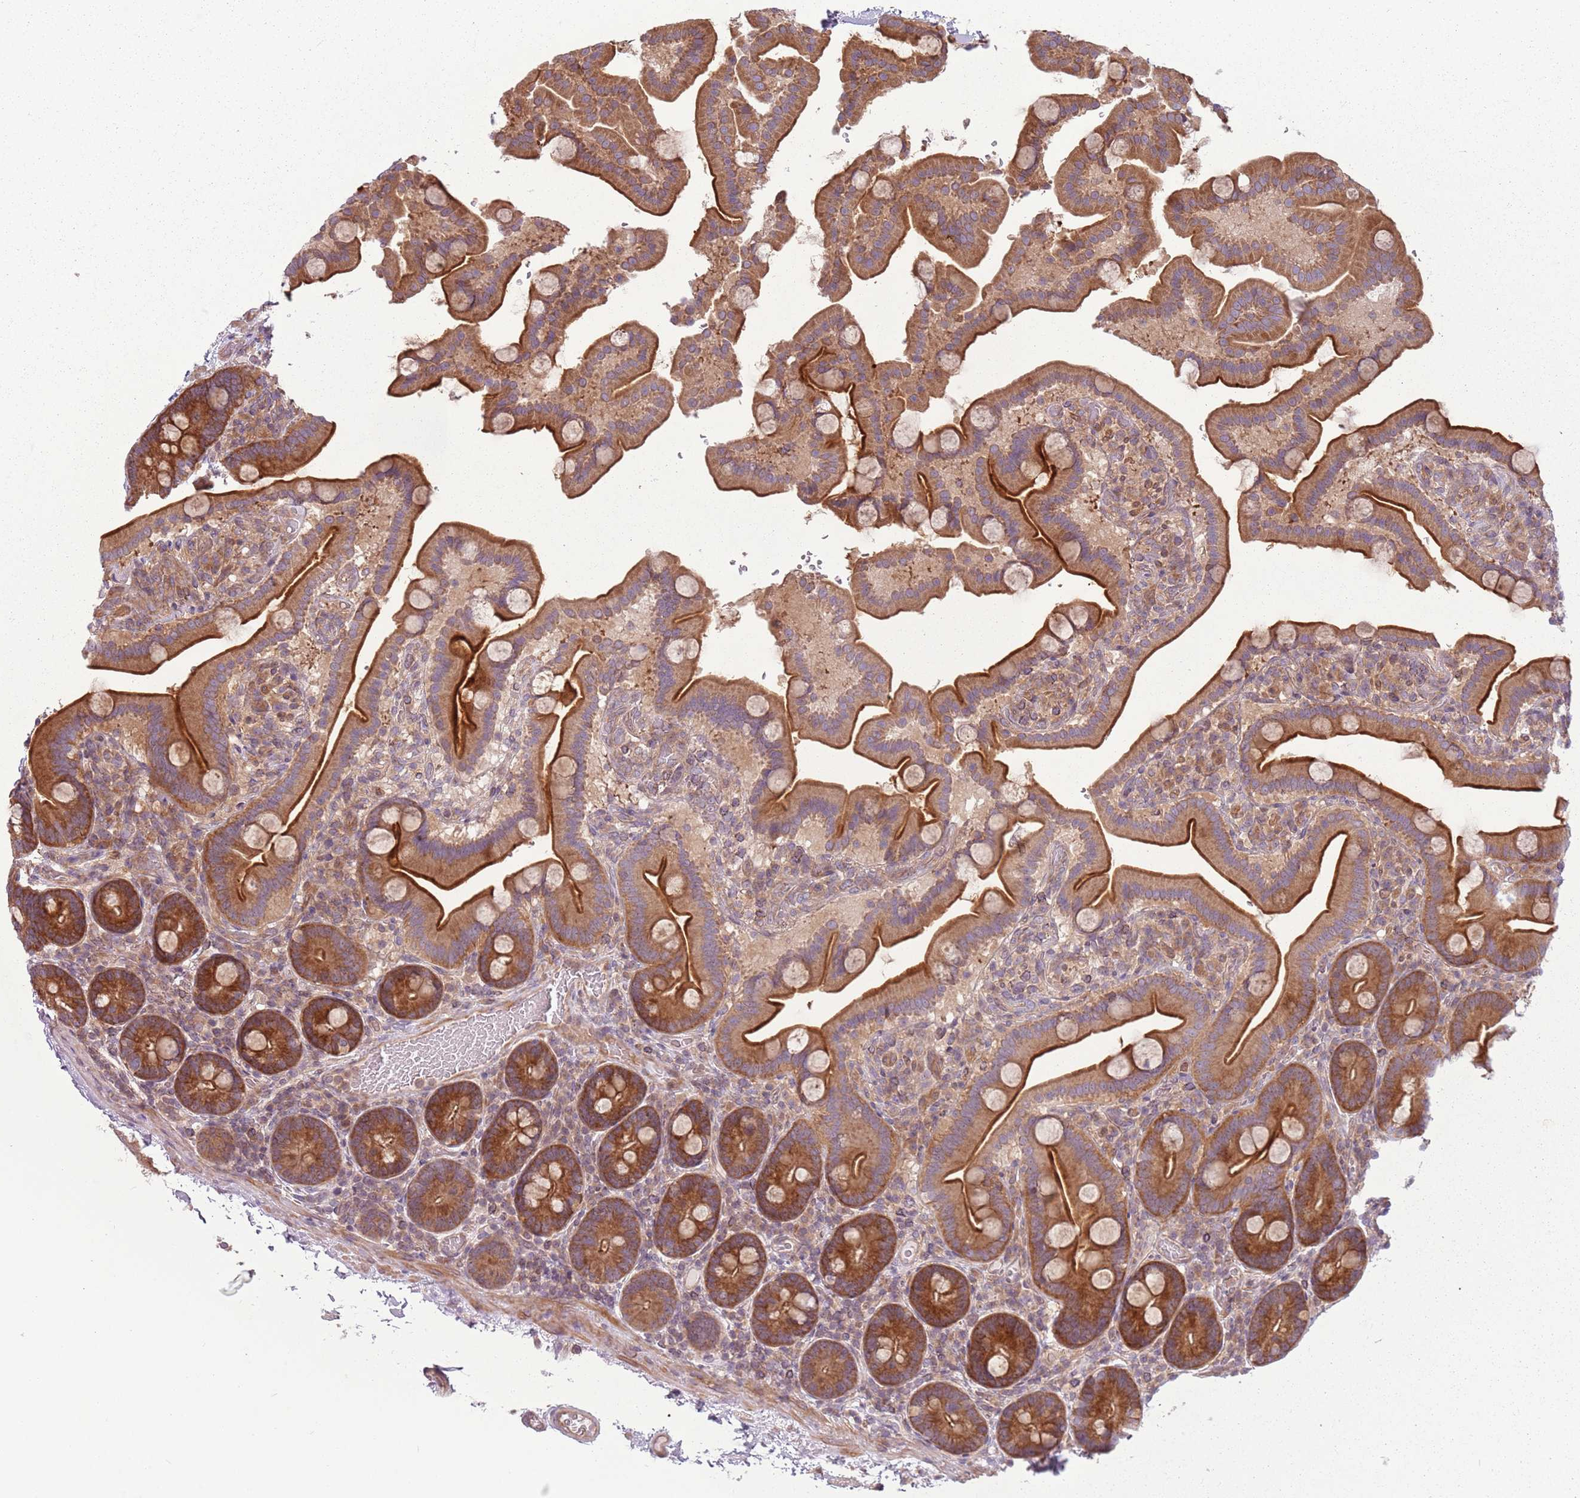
{"staining": {"intensity": "strong", "quantity": ">75%", "location": "cytoplasmic/membranous"}, "tissue": "duodenum", "cell_type": "Glandular cells", "image_type": "normal", "snomed": [{"axis": "morphology", "description": "Normal tissue, NOS"}, {"axis": "topography", "description": "Duodenum"}], "caption": "Glandular cells show high levels of strong cytoplasmic/membranous positivity in about >75% of cells in benign duodenum. (IHC, brightfield microscopy, high magnification).", "gene": "RPL21", "patient": {"sex": "male", "age": 55}}